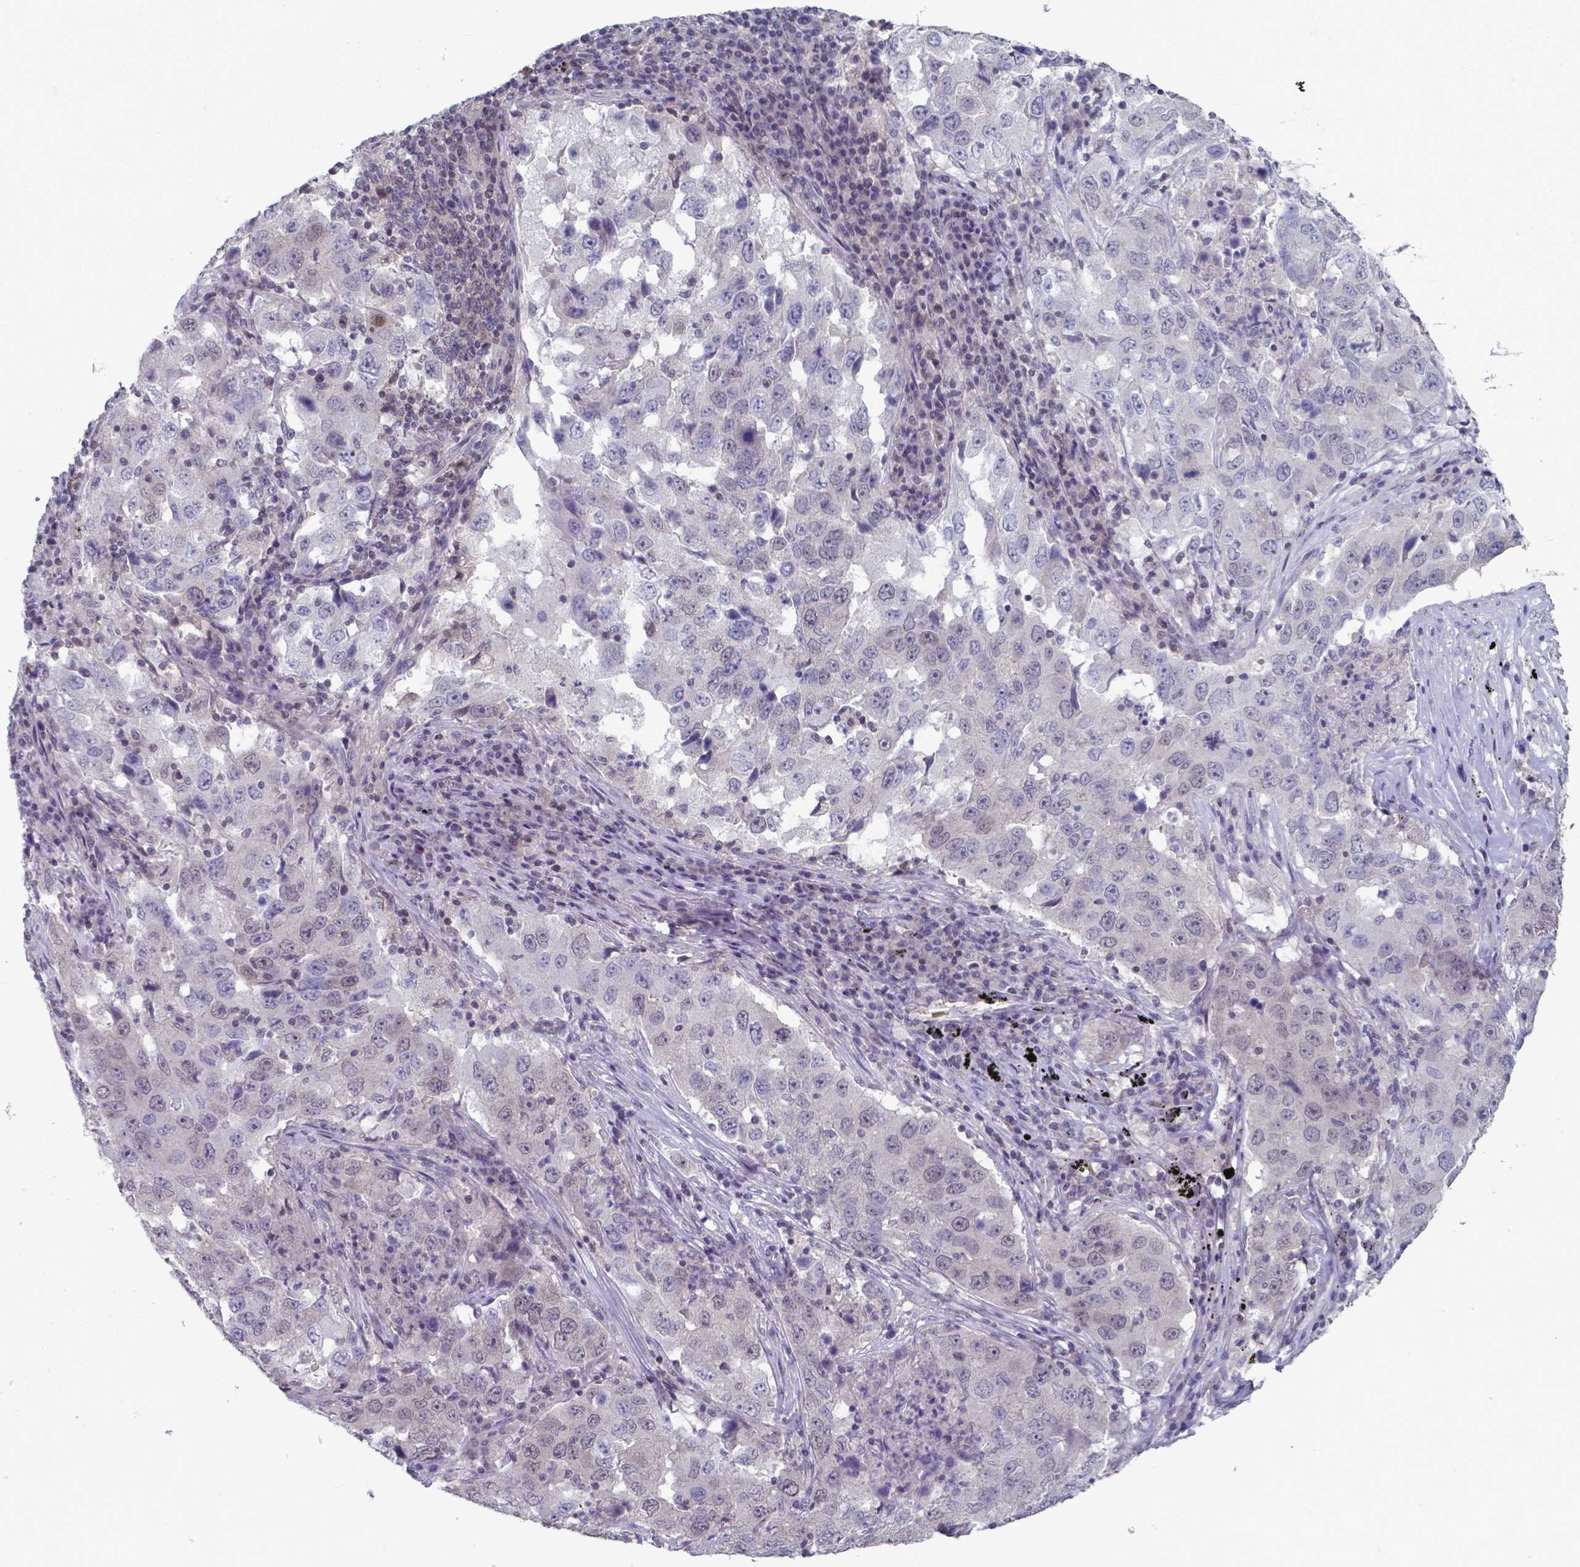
{"staining": {"intensity": "weak", "quantity": "<25%", "location": "nuclear"}, "tissue": "lung cancer", "cell_type": "Tumor cells", "image_type": "cancer", "snomed": [{"axis": "morphology", "description": "Adenocarcinoma, NOS"}, {"axis": "topography", "description": "Lung"}], "caption": "There is no significant staining in tumor cells of lung cancer.", "gene": "TDP2", "patient": {"sex": "male", "age": 73}}